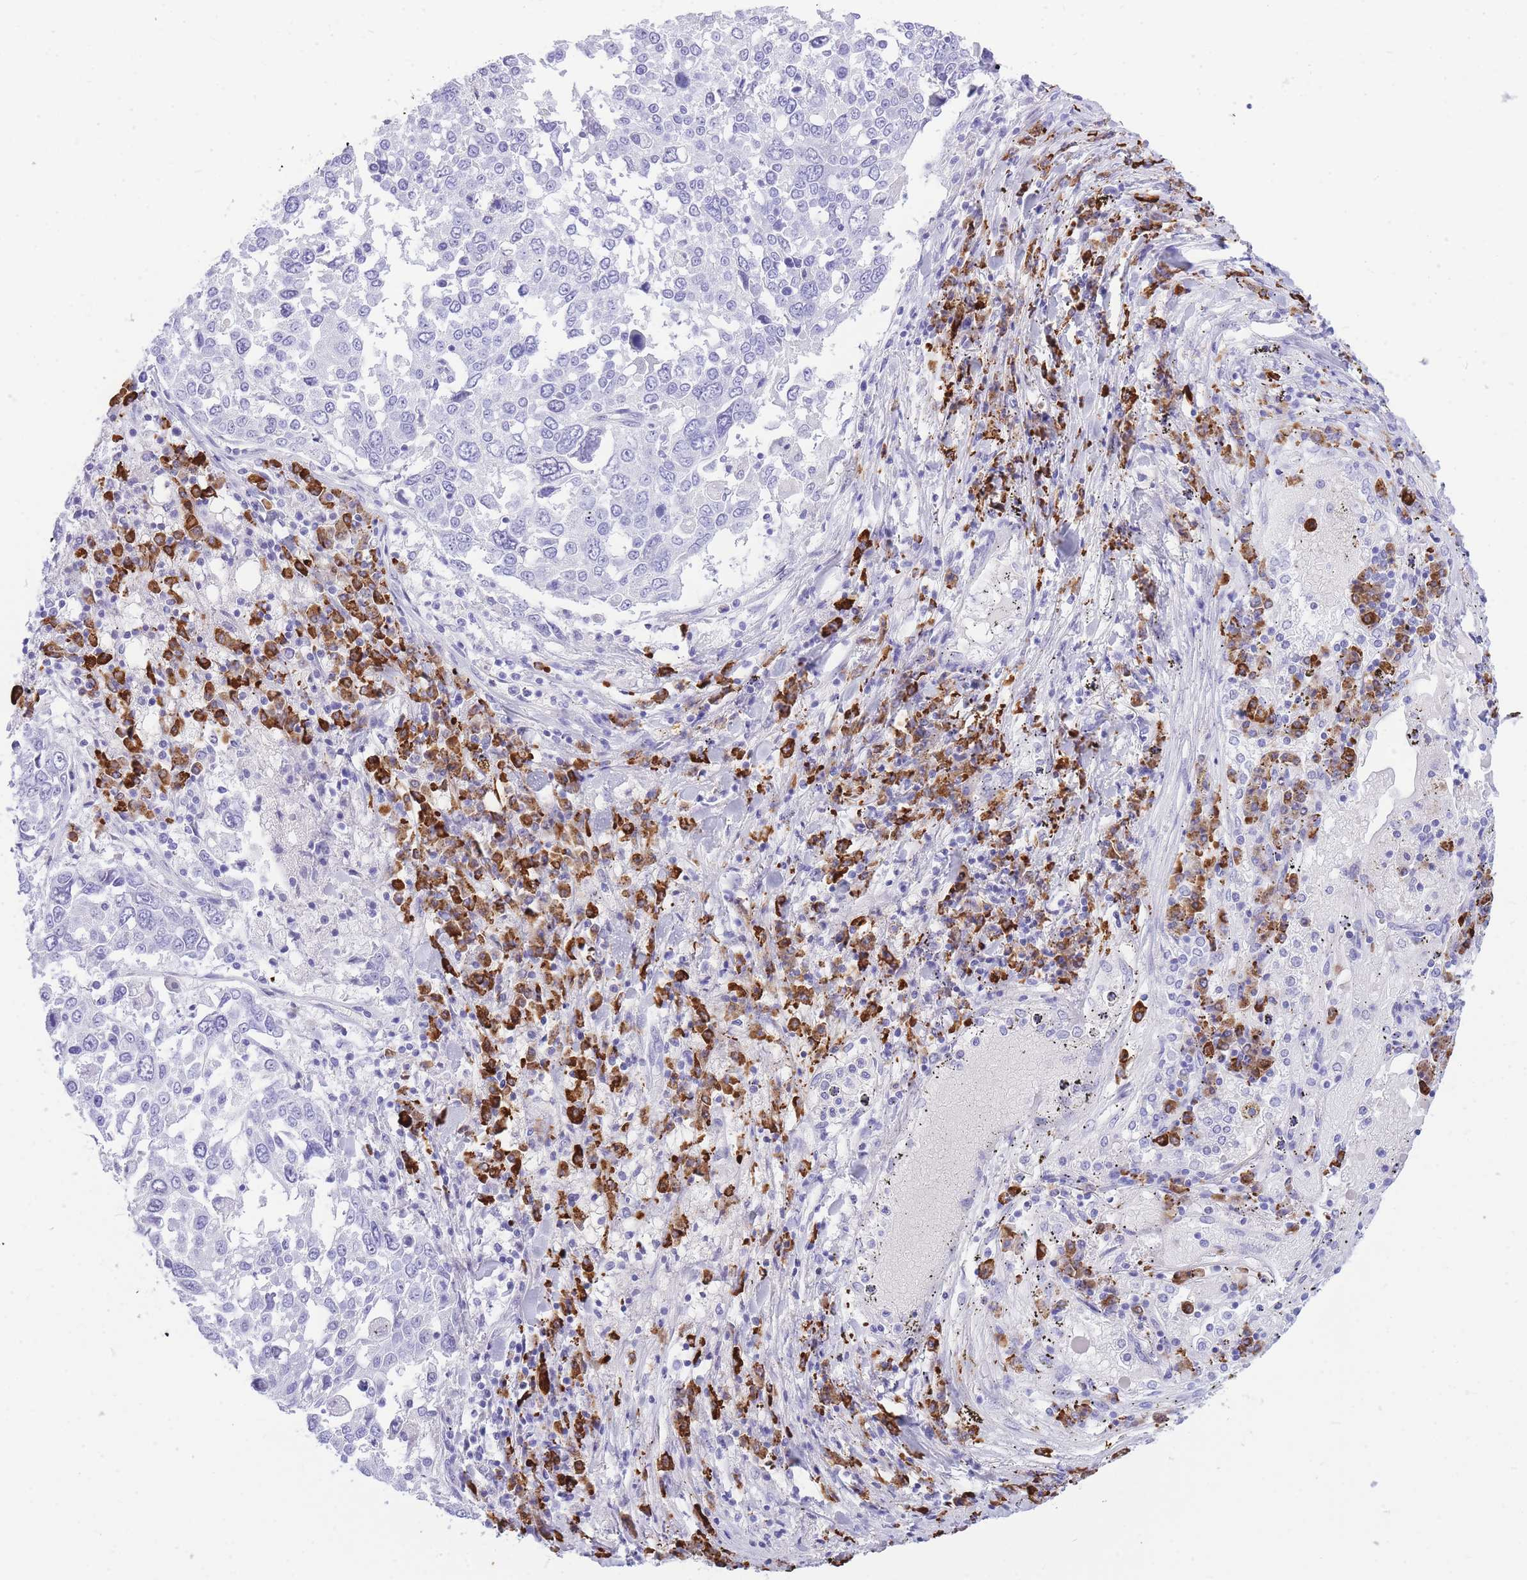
{"staining": {"intensity": "negative", "quantity": "none", "location": "none"}, "tissue": "lung cancer", "cell_type": "Tumor cells", "image_type": "cancer", "snomed": [{"axis": "morphology", "description": "Squamous cell carcinoma, NOS"}, {"axis": "topography", "description": "Lung"}], "caption": "IHC image of lung cancer (squamous cell carcinoma) stained for a protein (brown), which displays no staining in tumor cells.", "gene": "ZFP62", "patient": {"sex": "male", "age": 65}}